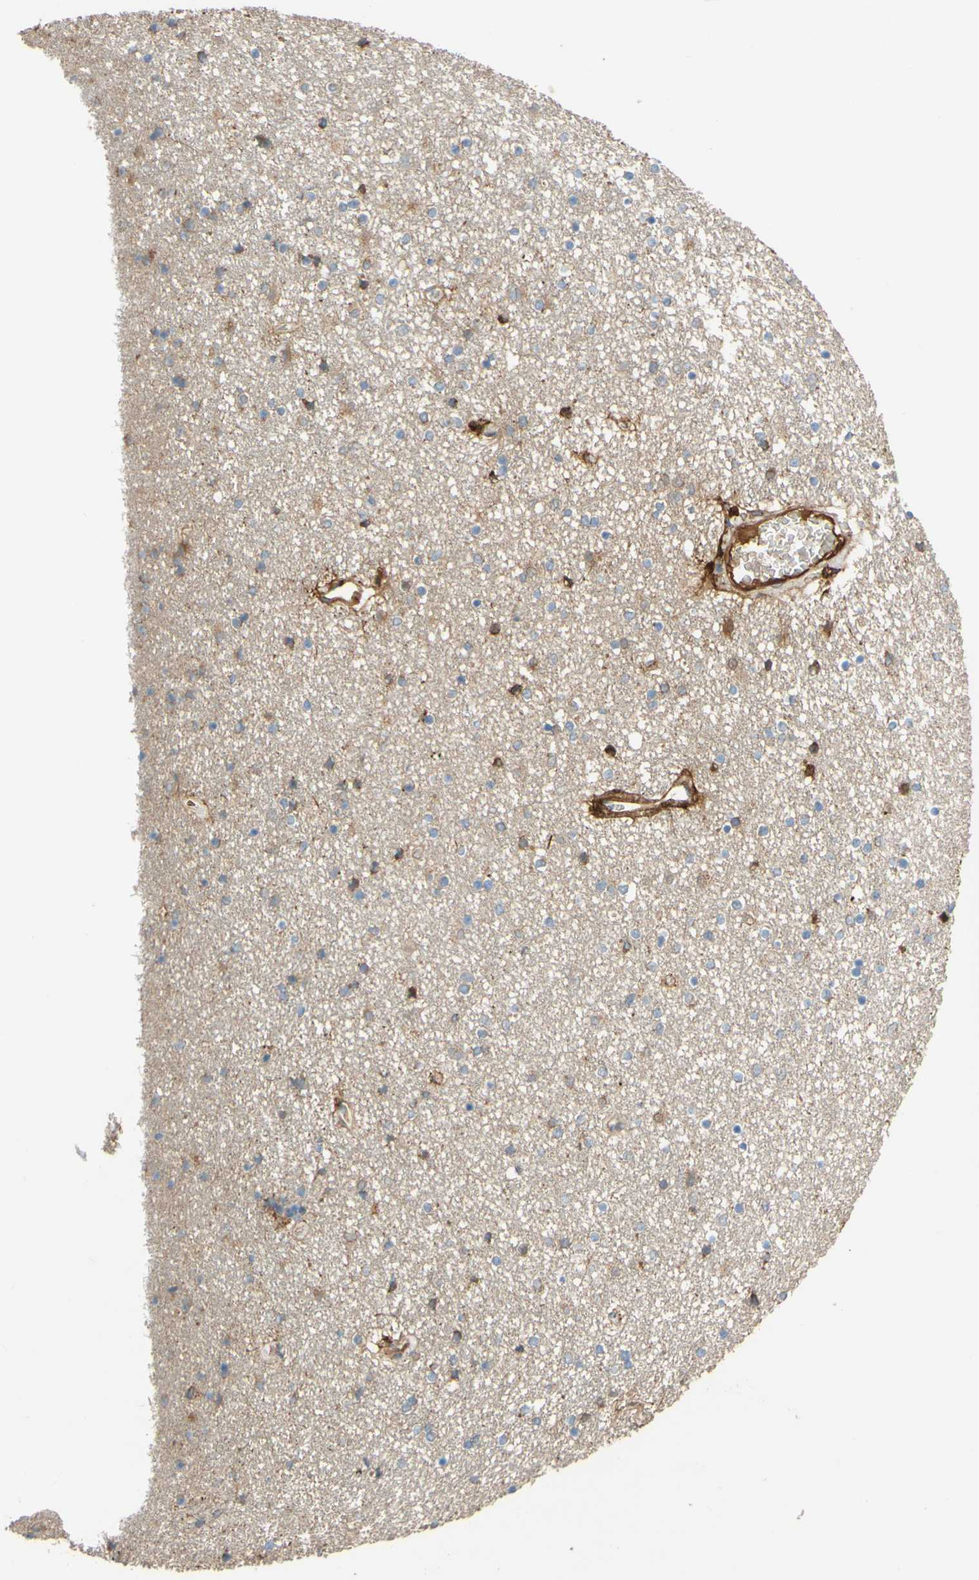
{"staining": {"intensity": "moderate", "quantity": "25%-75%", "location": "cytoplasmic/membranous"}, "tissue": "caudate", "cell_type": "Glial cells", "image_type": "normal", "snomed": [{"axis": "morphology", "description": "Normal tissue, NOS"}, {"axis": "topography", "description": "Lateral ventricle wall"}], "caption": "Immunohistochemistry photomicrograph of benign caudate: caudate stained using immunohistochemistry (IHC) demonstrates medium levels of moderate protein expression localized specifically in the cytoplasmic/membranous of glial cells, appearing as a cytoplasmic/membranous brown color.", "gene": "DKK3", "patient": {"sex": "female", "age": 54}}